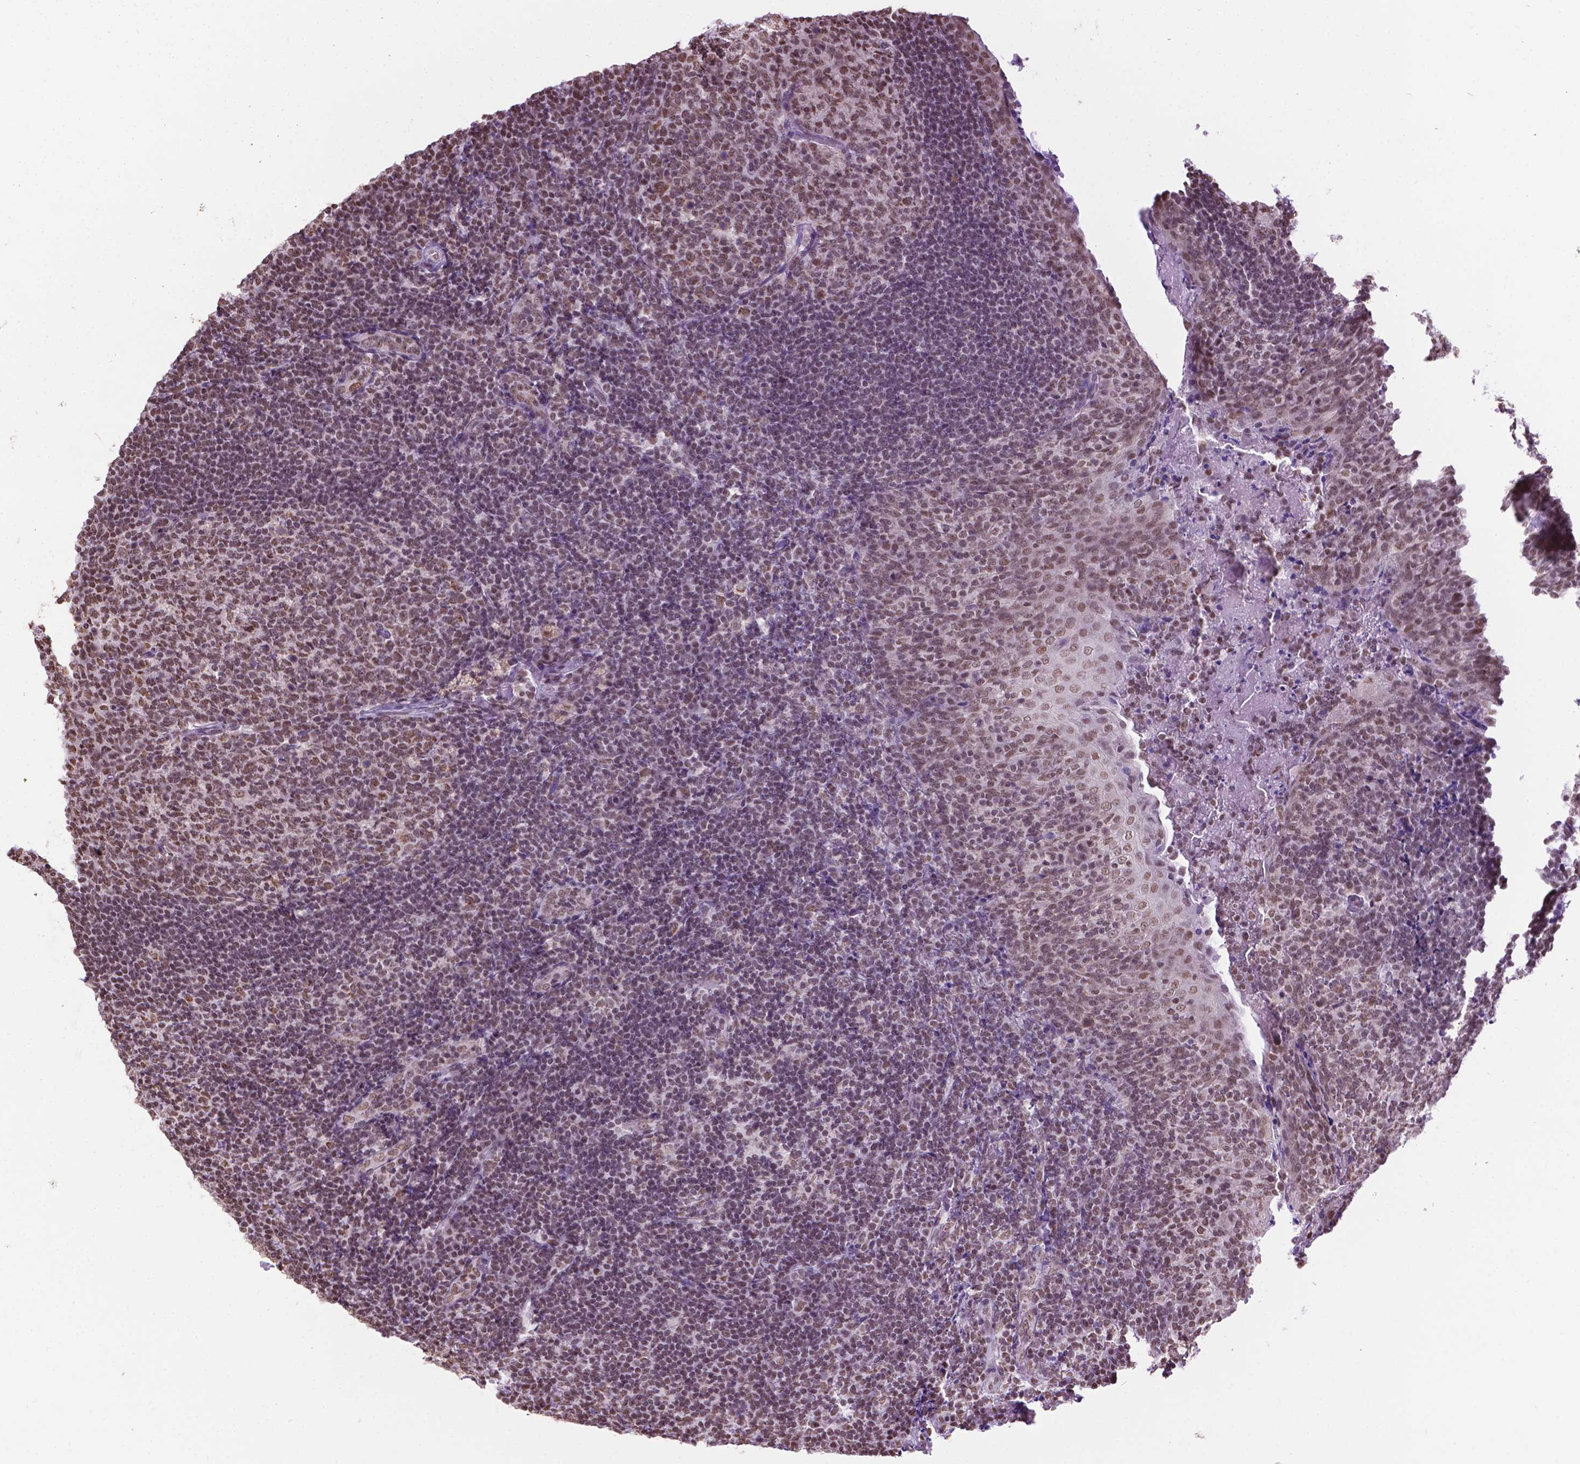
{"staining": {"intensity": "moderate", "quantity": ">75%", "location": "nuclear"}, "tissue": "tonsil", "cell_type": "Germinal center cells", "image_type": "normal", "snomed": [{"axis": "morphology", "description": "Normal tissue, NOS"}, {"axis": "topography", "description": "Tonsil"}], "caption": "Protein staining exhibits moderate nuclear positivity in approximately >75% of germinal center cells in unremarkable tonsil.", "gene": "COL23A1", "patient": {"sex": "female", "age": 10}}